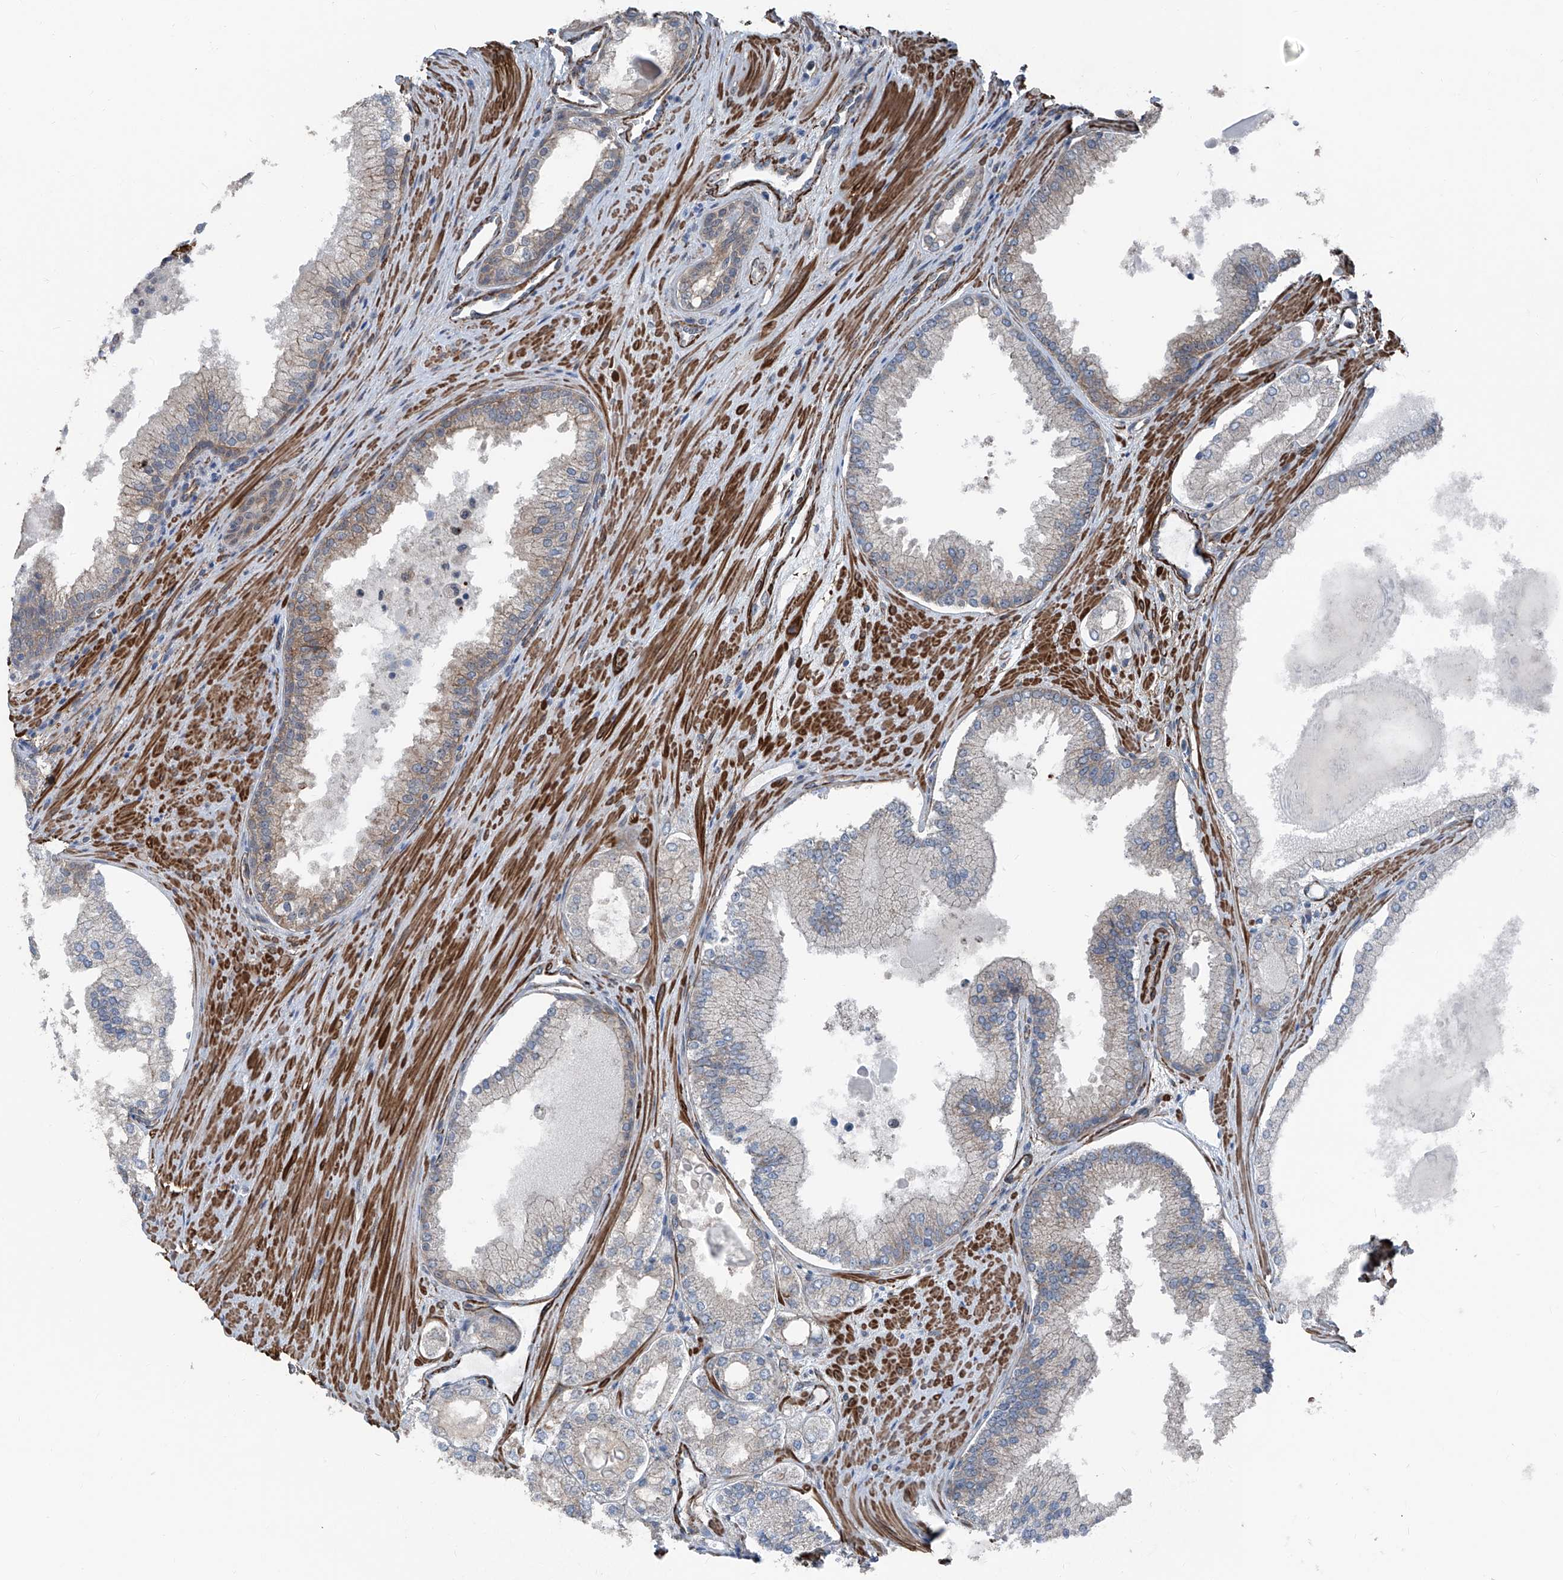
{"staining": {"intensity": "negative", "quantity": "none", "location": "none"}, "tissue": "prostate cancer", "cell_type": "Tumor cells", "image_type": "cancer", "snomed": [{"axis": "morphology", "description": "Adenocarcinoma, High grade"}, {"axis": "topography", "description": "Prostate"}], "caption": "Immunohistochemical staining of high-grade adenocarcinoma (prostate) displays no significant staining in tumor cells.", "gene": "COA7", "patient": {"sex": "male", "age": 60}}